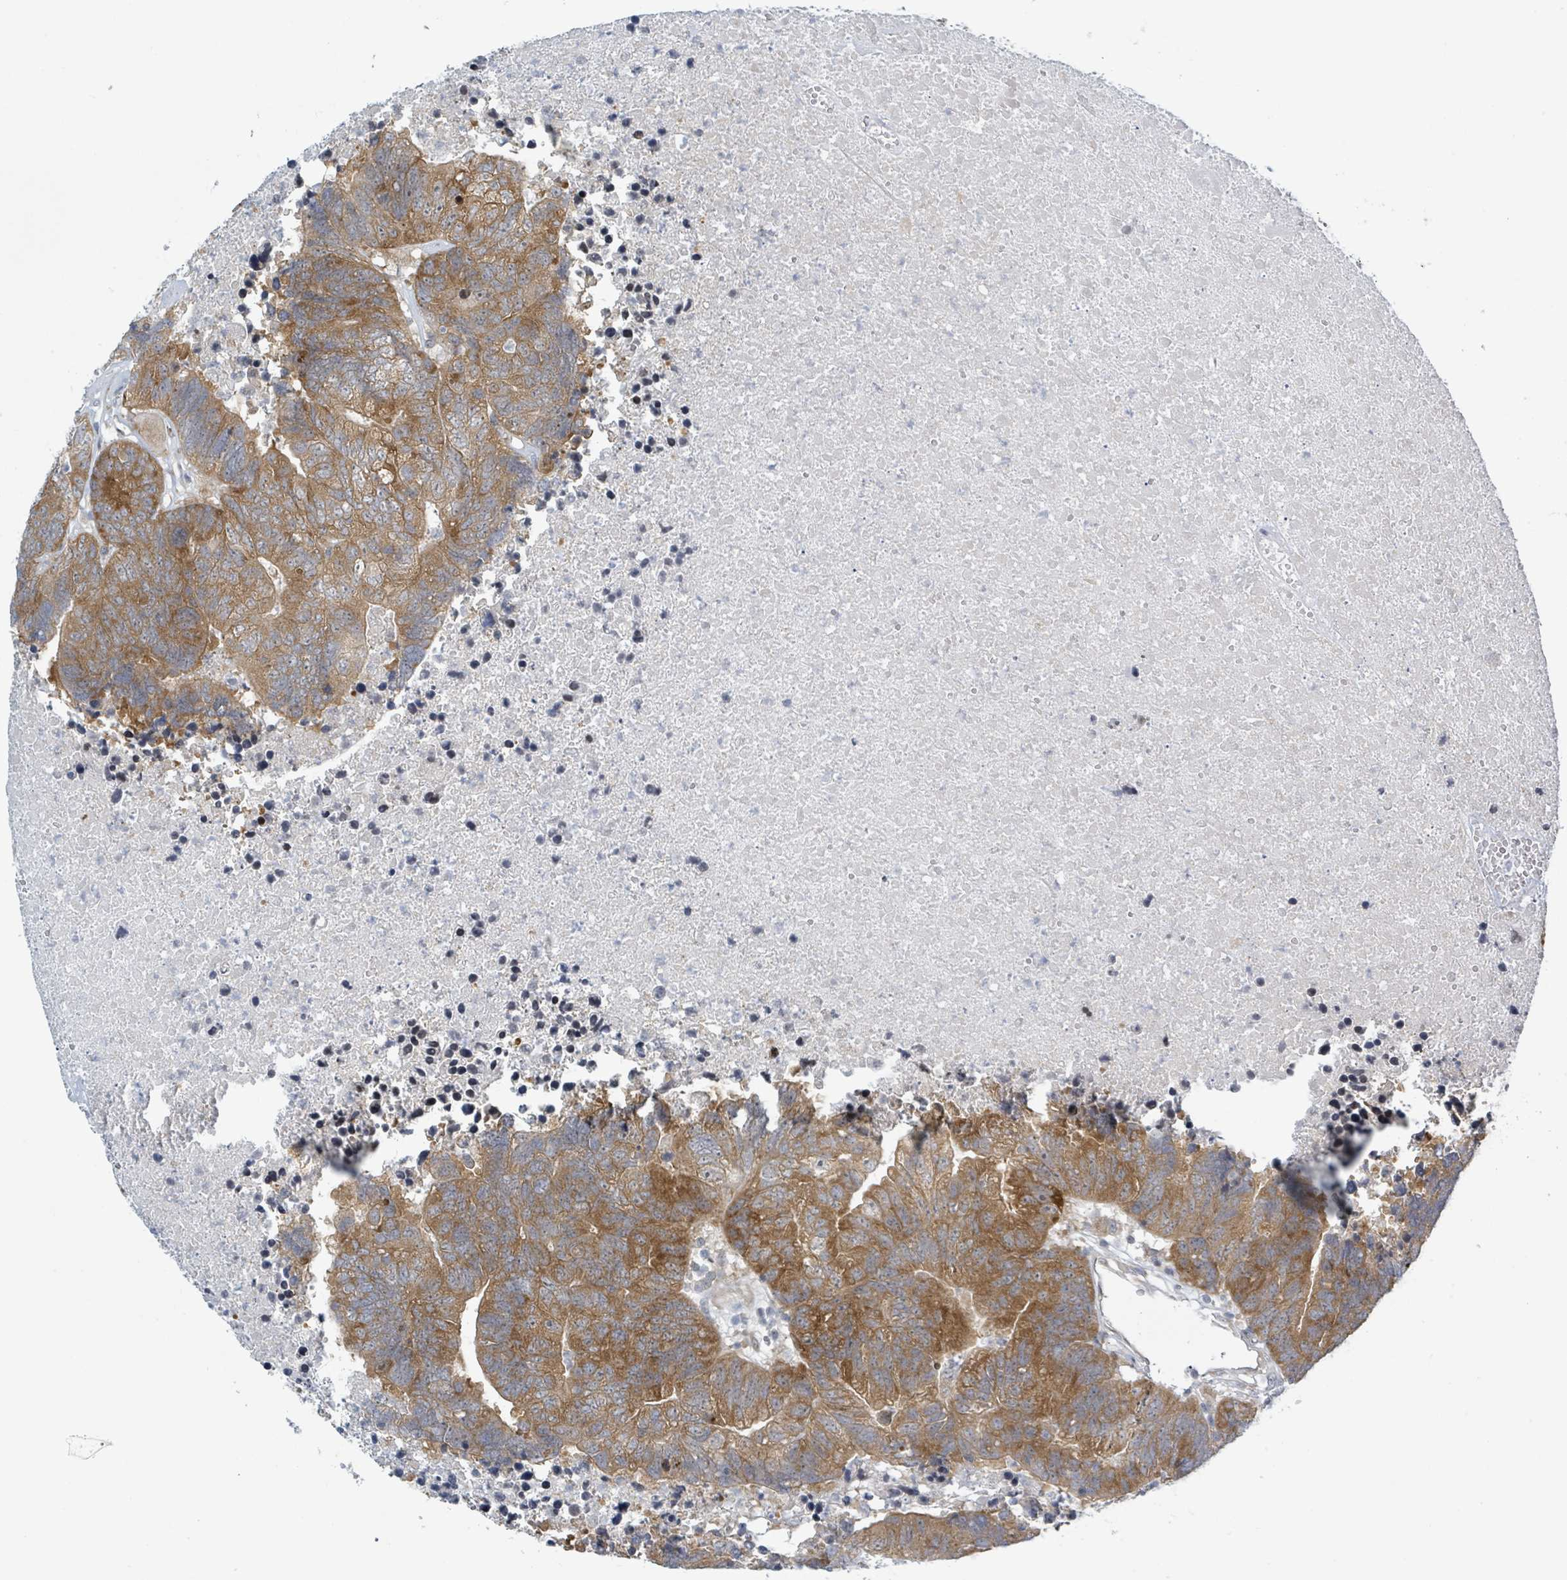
{"staining": {"intensity": "moderate", "quantity": ">75%", "location": "cytoplasmic/membranous"}, "tissue": "colorectal cancer", "cell_type": "Tumor cells", "image_type": "cancer", "snomed": [{"axis": "morphology", "description": "Adenocarcinoma, NOS"}, {"axis": "topography", "description": "Colon"}], "caption": "The immunohistochemical stain highlights moderate cytoplasmic/membranous staining in tumor cells of colorectal cancer (adenocarcinoma) tissue.", "gene": "RPL32", "patient": {"sex": "female", "age": 48}}